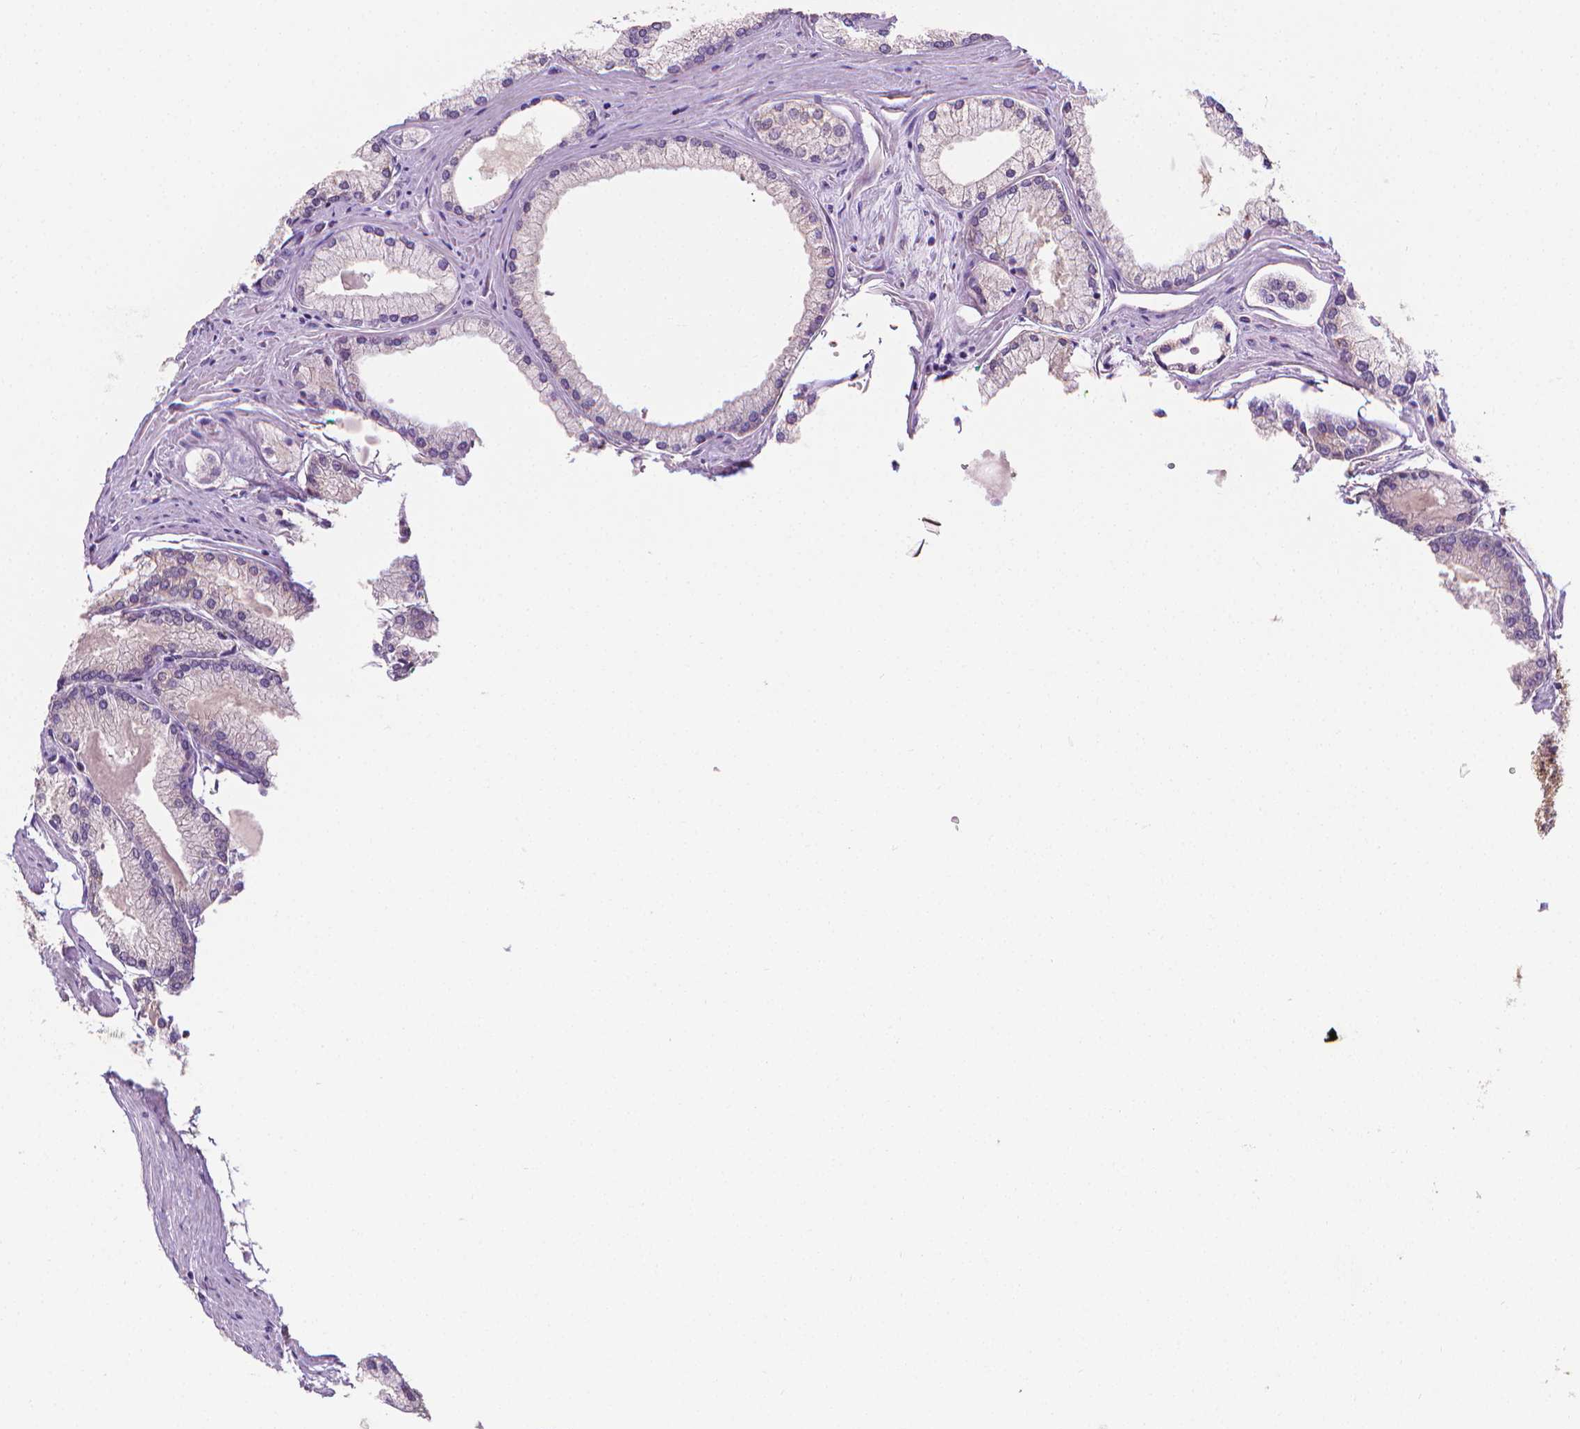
{"staining": {"intensity": "weak", "quantity": "<25%", "location": "cytoplasmic/membranous"}, "tissue": "prostate cancer", "cell_type": "Tumor cells", "image_type": "cancer", "snomed": [{"axis": "morphology", "description": "Adenocarcinoma, High grade"}, {"axis": "topography", "description": "Prostate"}], "caption": "A high-resolution micrograph shows IHC staining of adenocarcinoma (high-grade) (prostate), which displays no significant expression in tumor cells.", "gene": "FASN", "patient": {"sex": "male", "age": 68}}